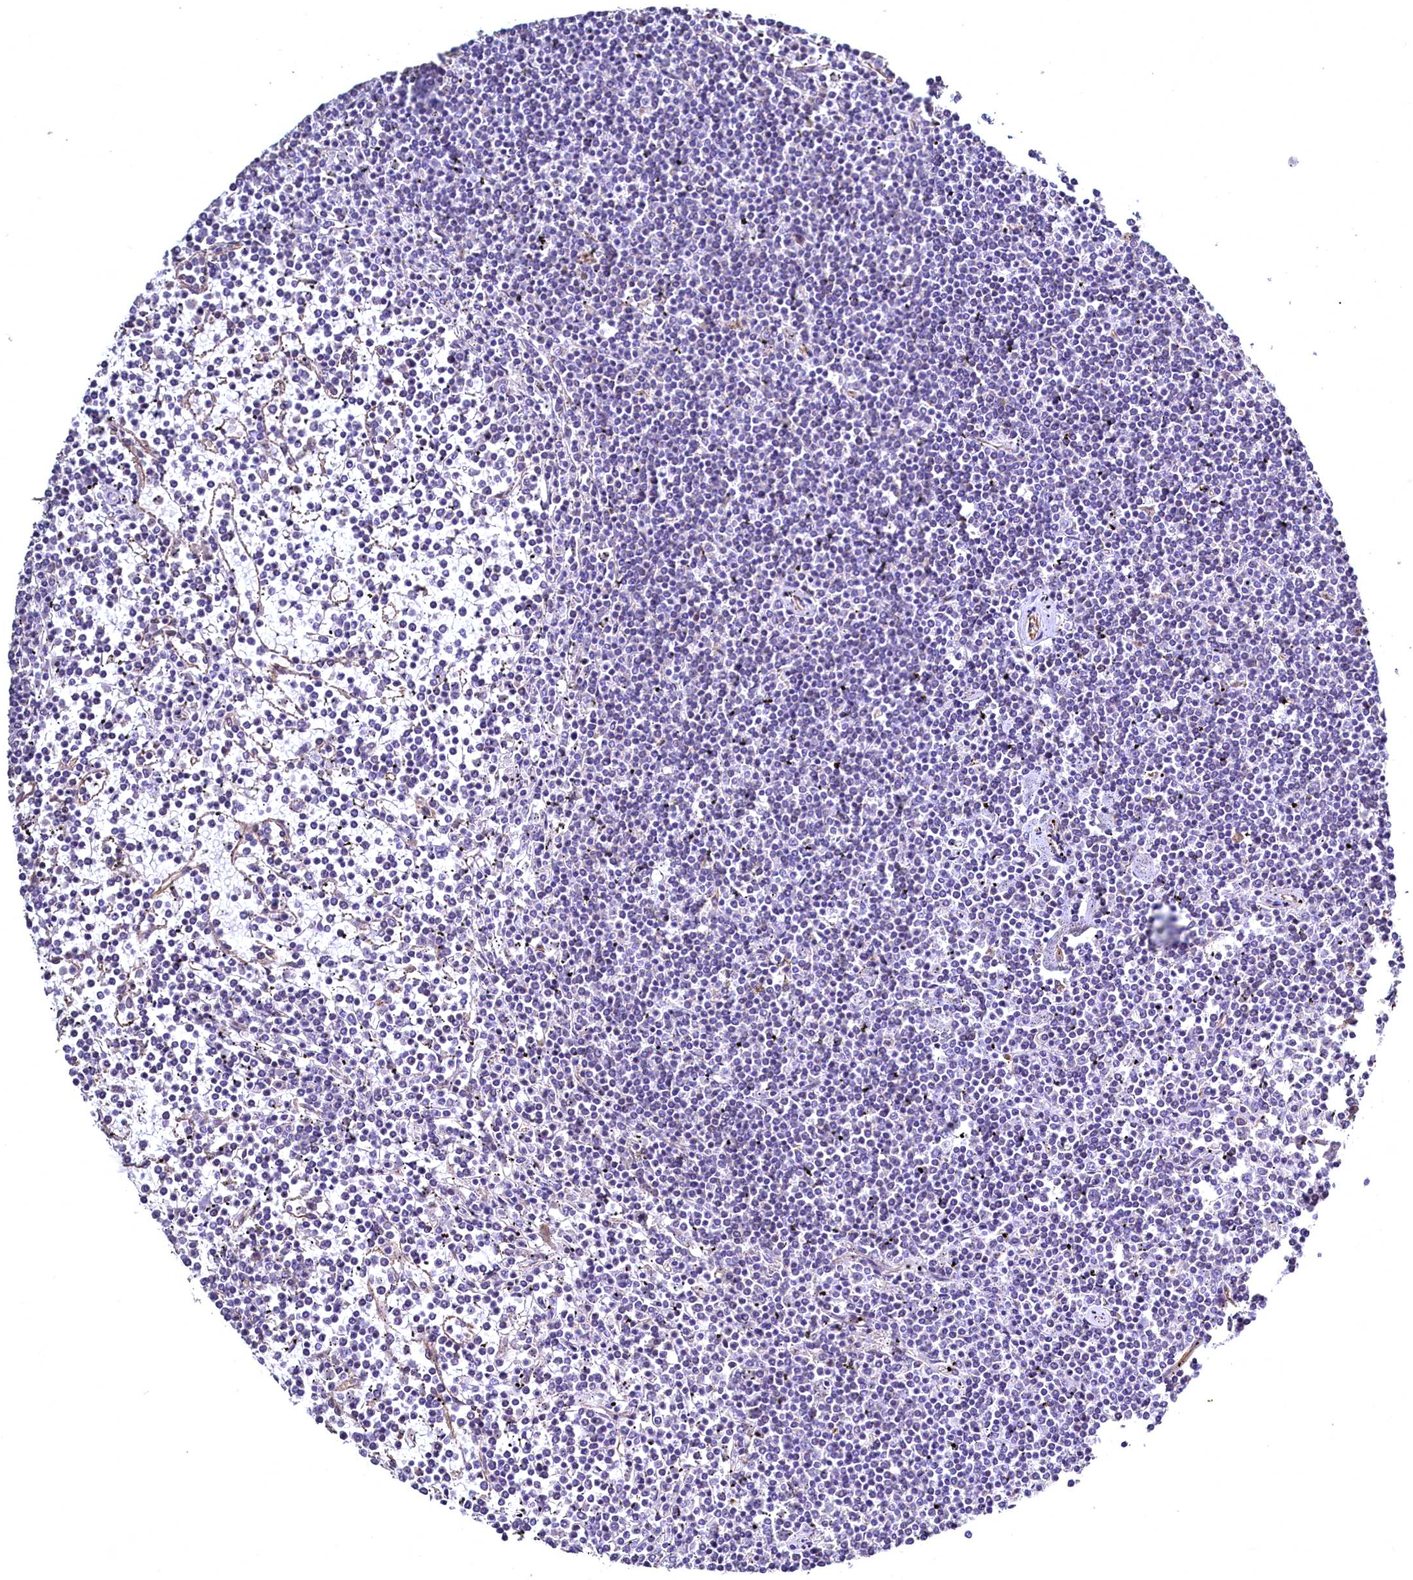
{"staining": {"intensity": "negative", "quantity": "none", "location": "none"}, "tissue": "lymphoma", "cell_type": "Tumor cells", "image_type": "cancer", "snomed": [{"axis": "morphology", "description": "Malignant lymphoma, non-Hodgkin's type, Low grade"}, {"axis": "topography", "description": "Spleen"}], "caption": "Tumor cells are negative for brown protein staining in lymphoma.", "gene": "TBCEL", "patient": {"sex": "female", "age": 19}}